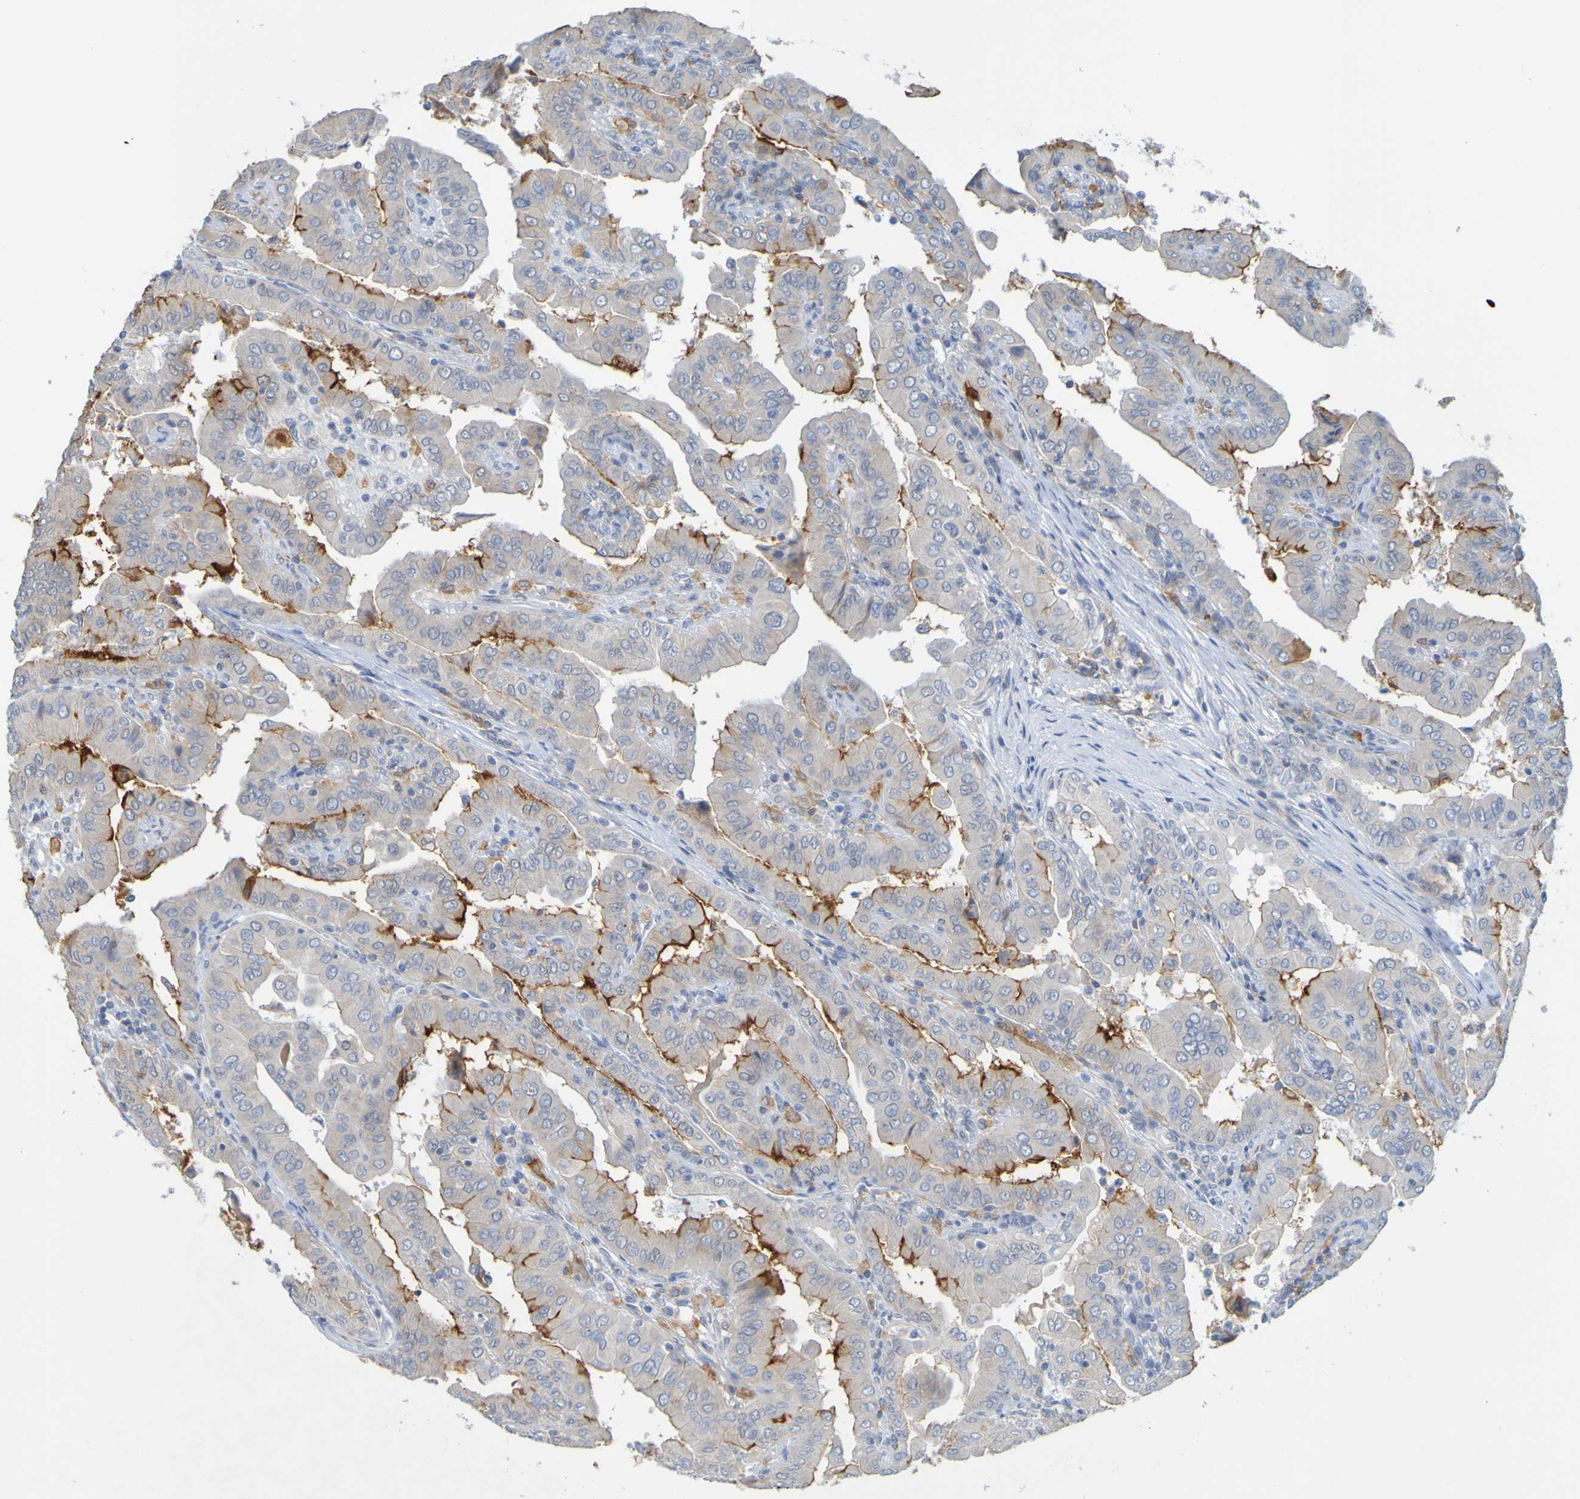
{"staining": {"intensity": "weak", "quantity": "<25%", "location": "cytoplasmic/membranous"}, "tissue": "thyroid cancer", "cell_type": "Tumor cells", "image_type": "cancer", "snomed": [{"axis": "morphology", "description": "Papillary adenocarcinoma, NOS"}, {"axis": "topography", "description": "Thyroid gland"}], "caption": "Tumor cells are negative for protein expression in human papillary adenocarcinoma (thyroid). (Stains: DAB (3,3'-diaminobenzidine) immunohistochemistry with hematoxylin counter stain, Microscopy: brightfield microscopy at high magnification).", "gene": "LILRB5", "patient": {"sex": "male", "age": 33}}